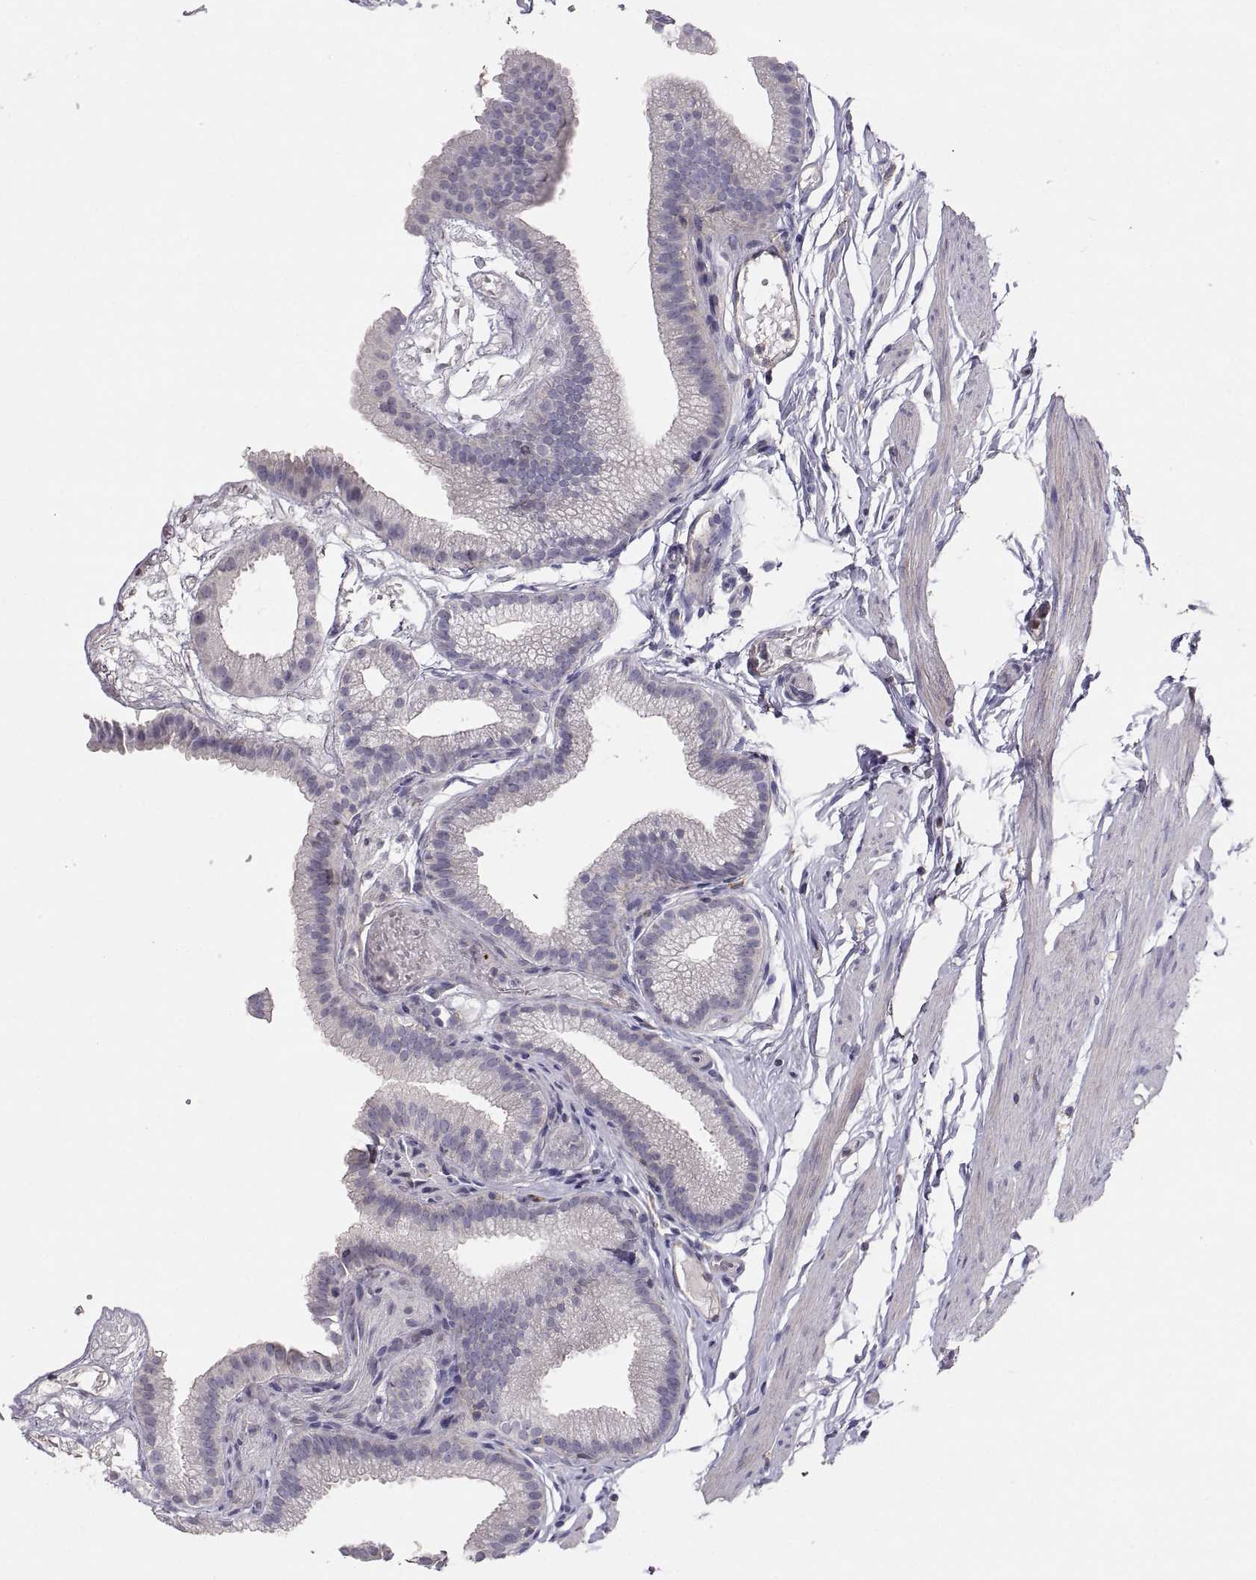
{"staining": {"intensity": "negative", "quantity": "none", "location": "none"}, "tissue": "gallbladder", "cell_type": "Glandular cells", "image_type": "normal", "snomed": [{"axis": "morphology", "description": "Normal tissue, NOS"}, {"axis": "topography", "description": "Gallbladder"}], "caption": "Immunohistochemistry (IHC) image of unremarkable gallbladder: human gallbladder stained with DAB displays no significant protein expression in glandular cells.", "gene": "RALB", "patient": {"sex": "female", "age": 45}}